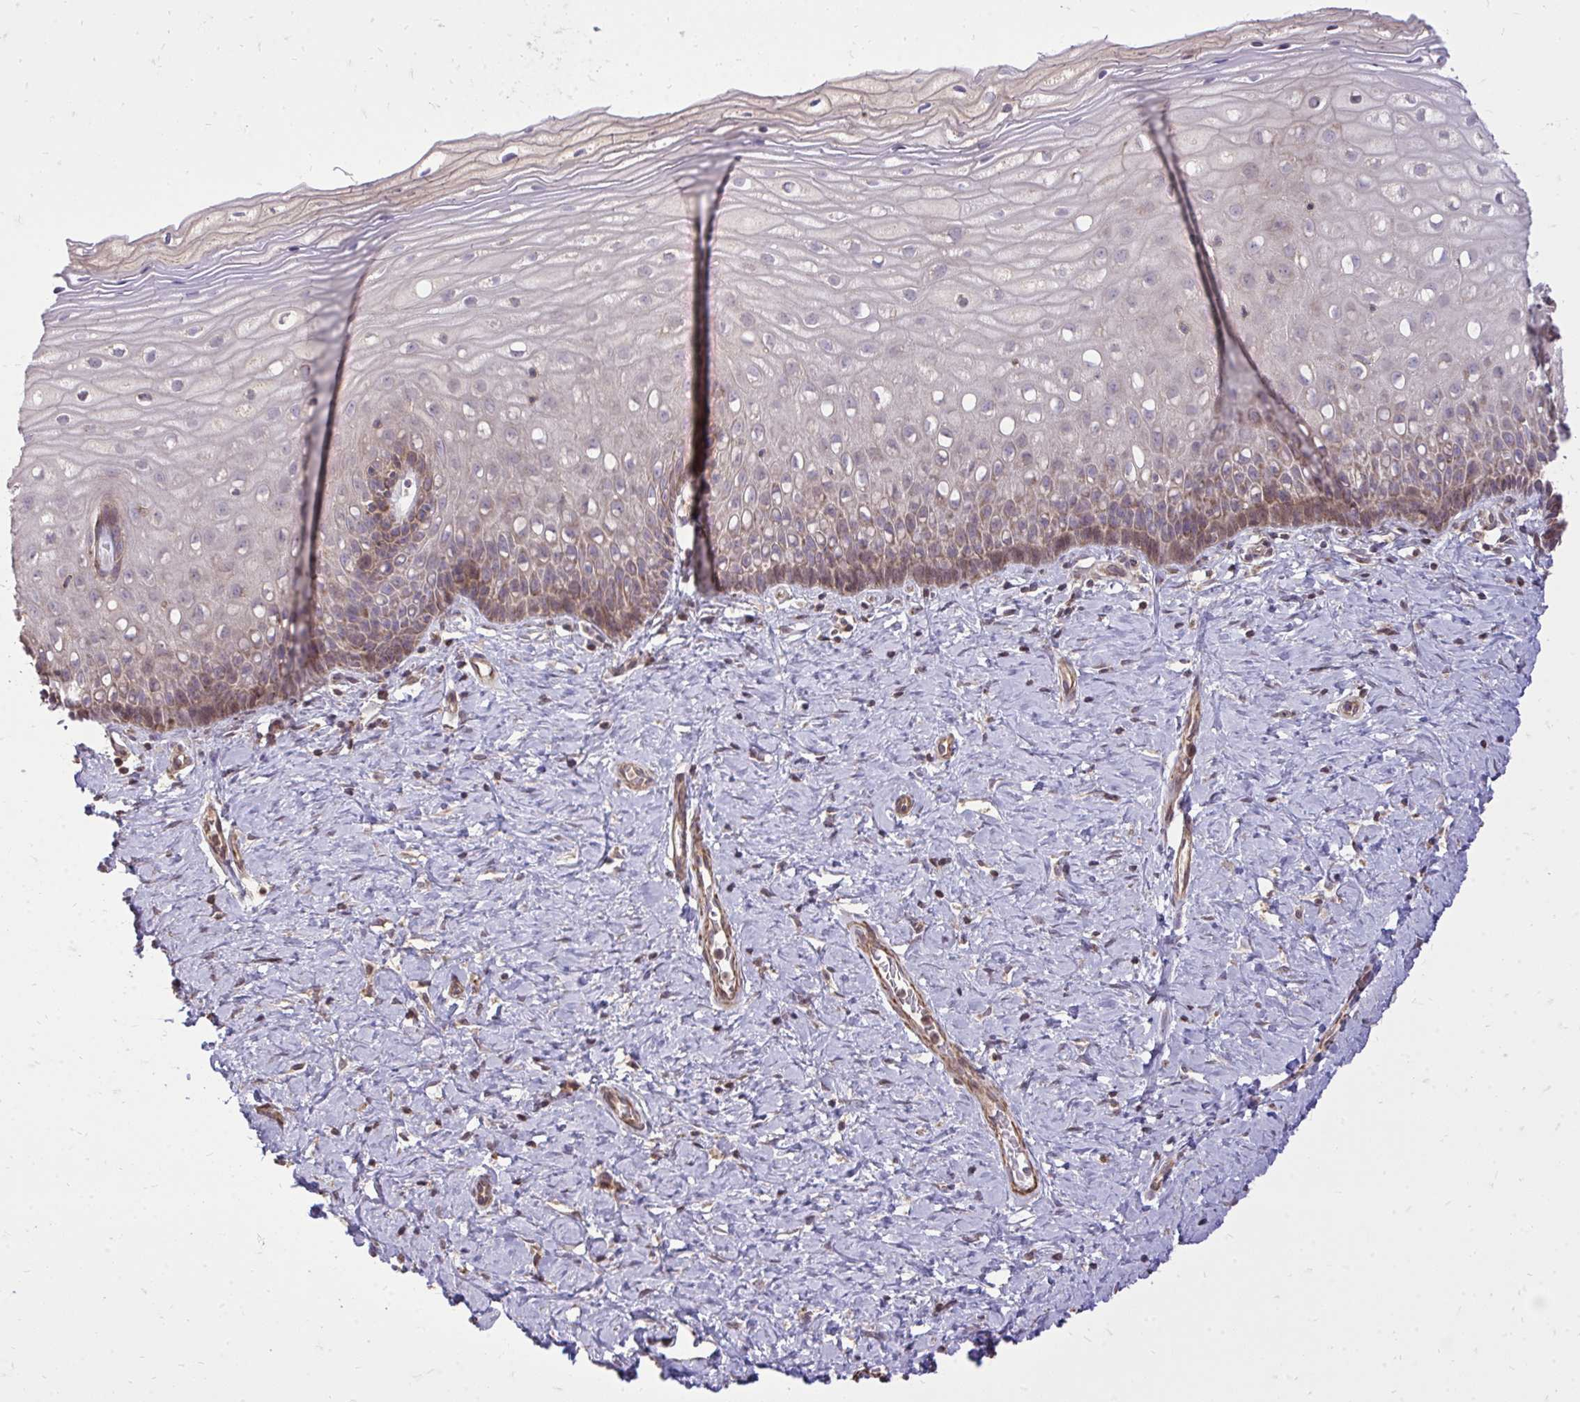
{"staining": {"intensity": "strong", "quantity": ">75%", "location": "cytoplasmic/membranous"}, "tissue": "cervix", "cell_type": "Glandular cells", "image_type": "normal", "snomed": [{"axis": "morphology", "description": "Normal tissue, NOS"}, {"axis": "topography", "description": "Cervix"}], "caption": "Protein staining of unremarkable cervix shows strong cytoplasmic/membranous staining in approximately >75% of glandular cells.", "gene": "SLC7A5", "patient": {"sex": "female", "age": 37}}